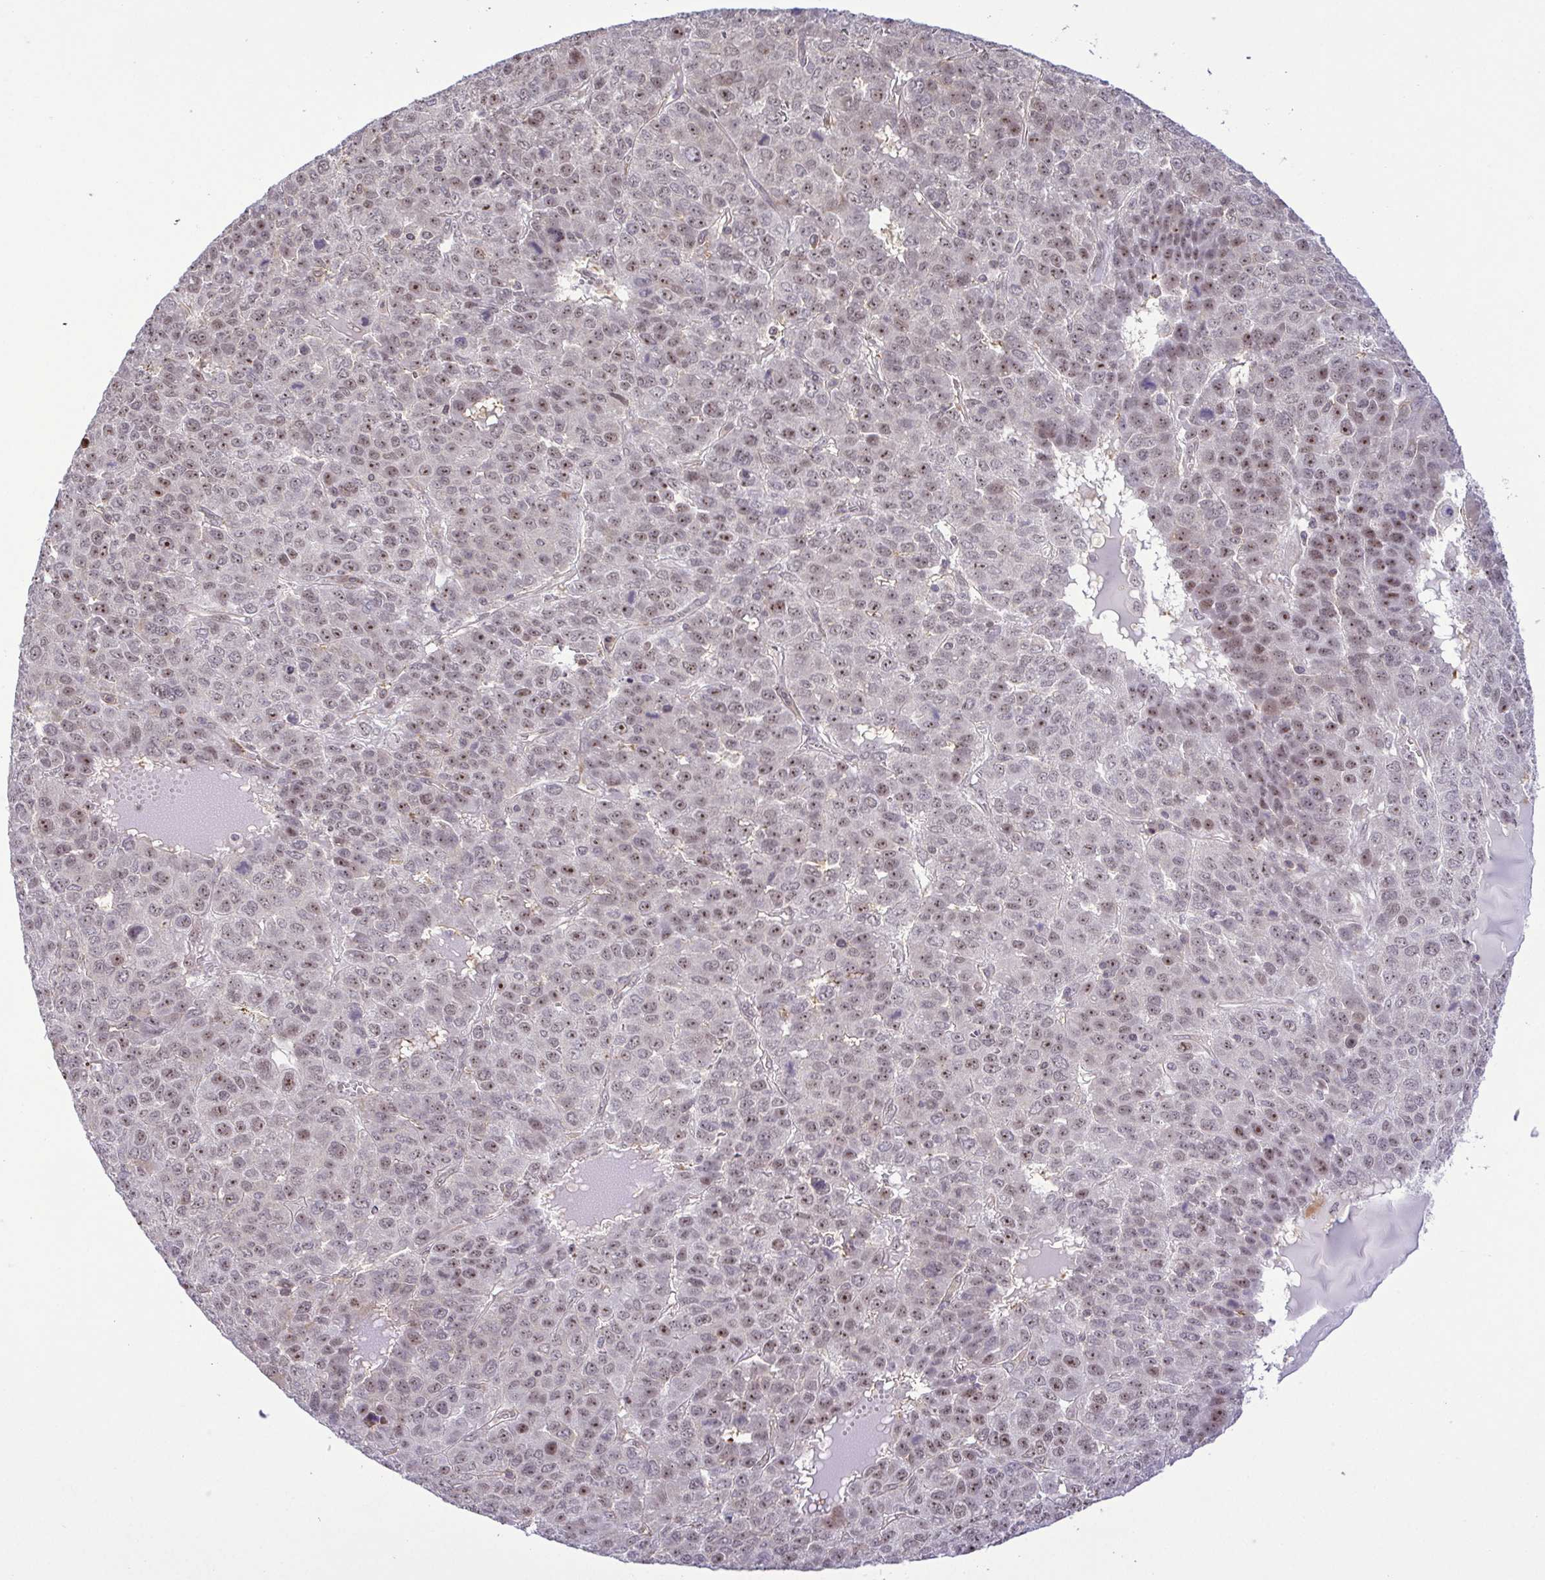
{"staining": {"intensity": "moderate", "quantity": "25%-75%", "location": "nuclear"}, "tissue": "liver cancer", "cell_type": "Tumor cells", "image_type": "cancer", "snomed": [{"axis": "morphology", "description": "Carcinoma, Hepatocellular, NOS"}, {"axis": "topography", "description": "Liver"}], "caption": "Liver cancer (hepatocellular carcinoma) tissue reveals moderate nuclear staining in approximately 25%-75% of tumor cells", "gene": "RSL24D1", "patient": {"sex": "male", "age": 69}}